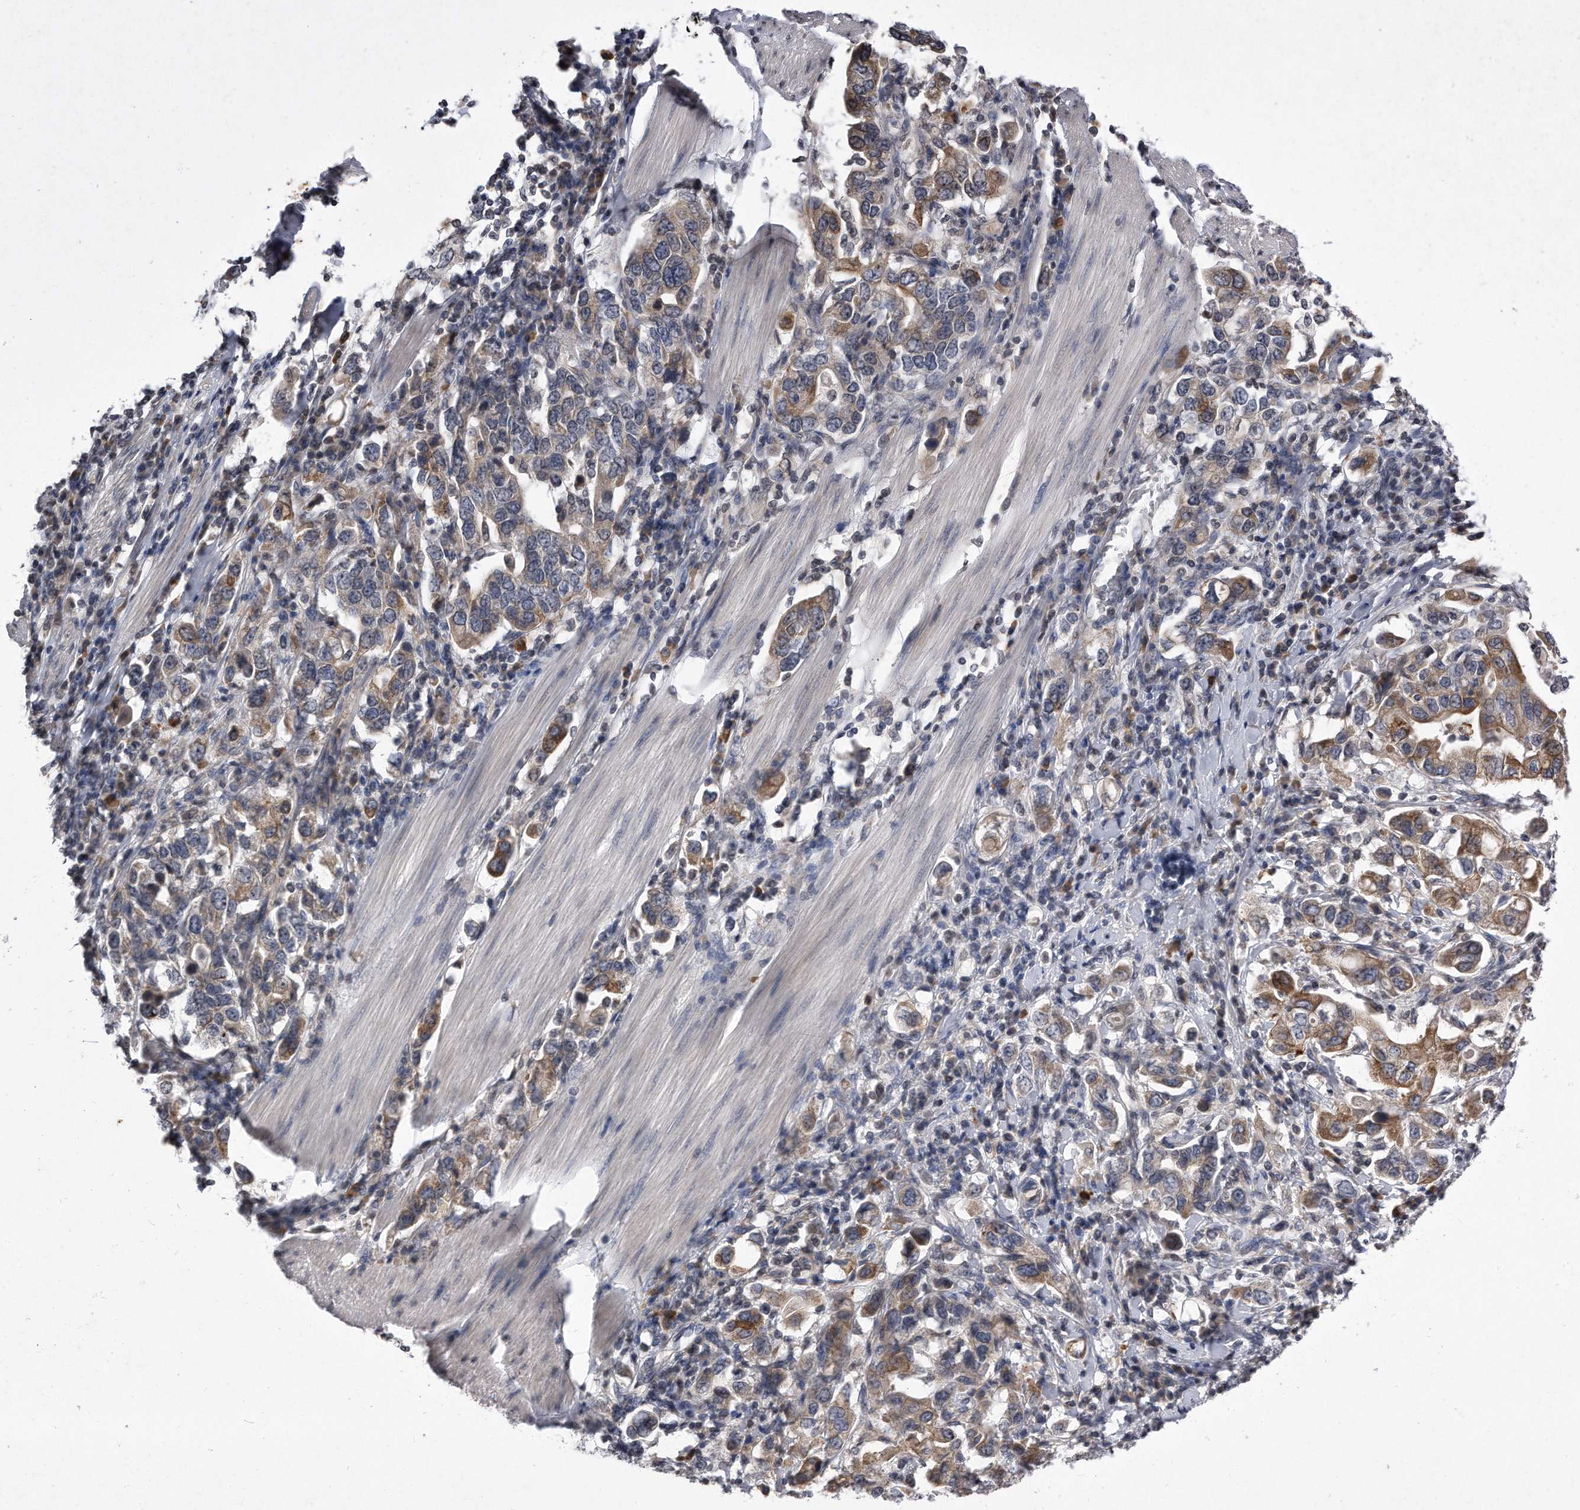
{"staining": {"intensity": "moderate", "quantity": "25%-75%", "location": "cytoplasmic/membranous"}, "tissue": "stomach cancer", "cell_type": "Tumor cells", "image_type": "cancer", "snomed": [{"axis": "morphology", "description": "Adenocarcinoma, NOS"}, {"axis": "topography", "description": "Stomach, upper"}], "caption": "A brown stain labels moderate cytoplasmic/membranous staining of a protein in adenocarcinoma (stomach) tumor cells. The protein of interest is stained brown, and the nuclei are stained in blue (DAB IHC with brightfield microscopy, high magnification).", "gene": "DAB1", "patient": {"sex": "male", "age": 62}}